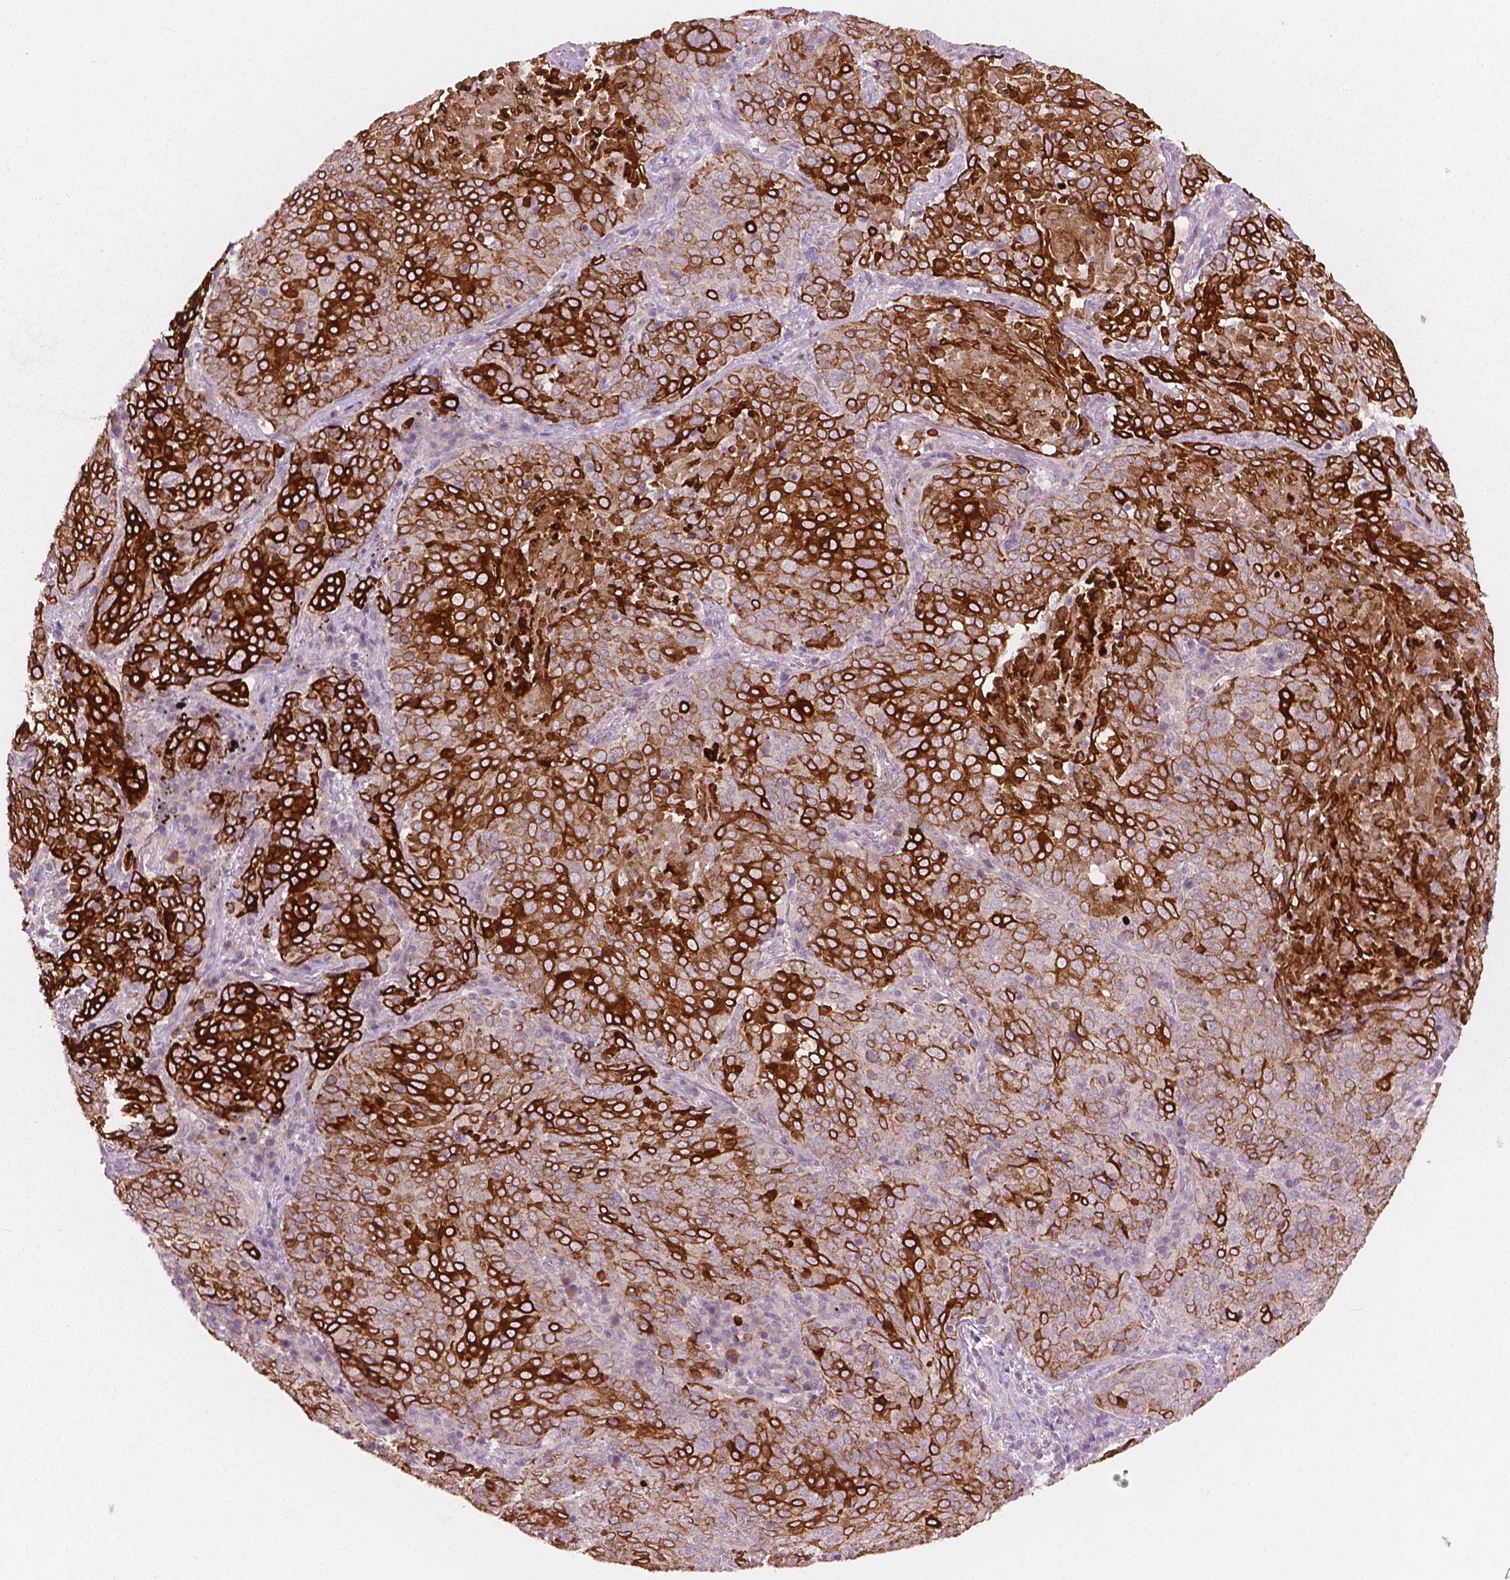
{"staining": {"intensity": "strong", "quantity": "25%-75%", "location": "cytoplasmic/membranous"}, "tissue": "lung cancer", "cell_type": "Tumor cells", "image_type": "cancer", "snomed": [{"axis": "morphology", "description": "Squamous cell carcinoma, NOS"}, {"axis": "topography", "description": "Lung"}], "caption": "The immunohistochemical stain labels strong cytoplasmic/membranous staining in tumor cells of lung cancer (squamous cell carcinoma) tissue.", "gene": "KRT17", "patient": {"sex": "male", "age": 82}}